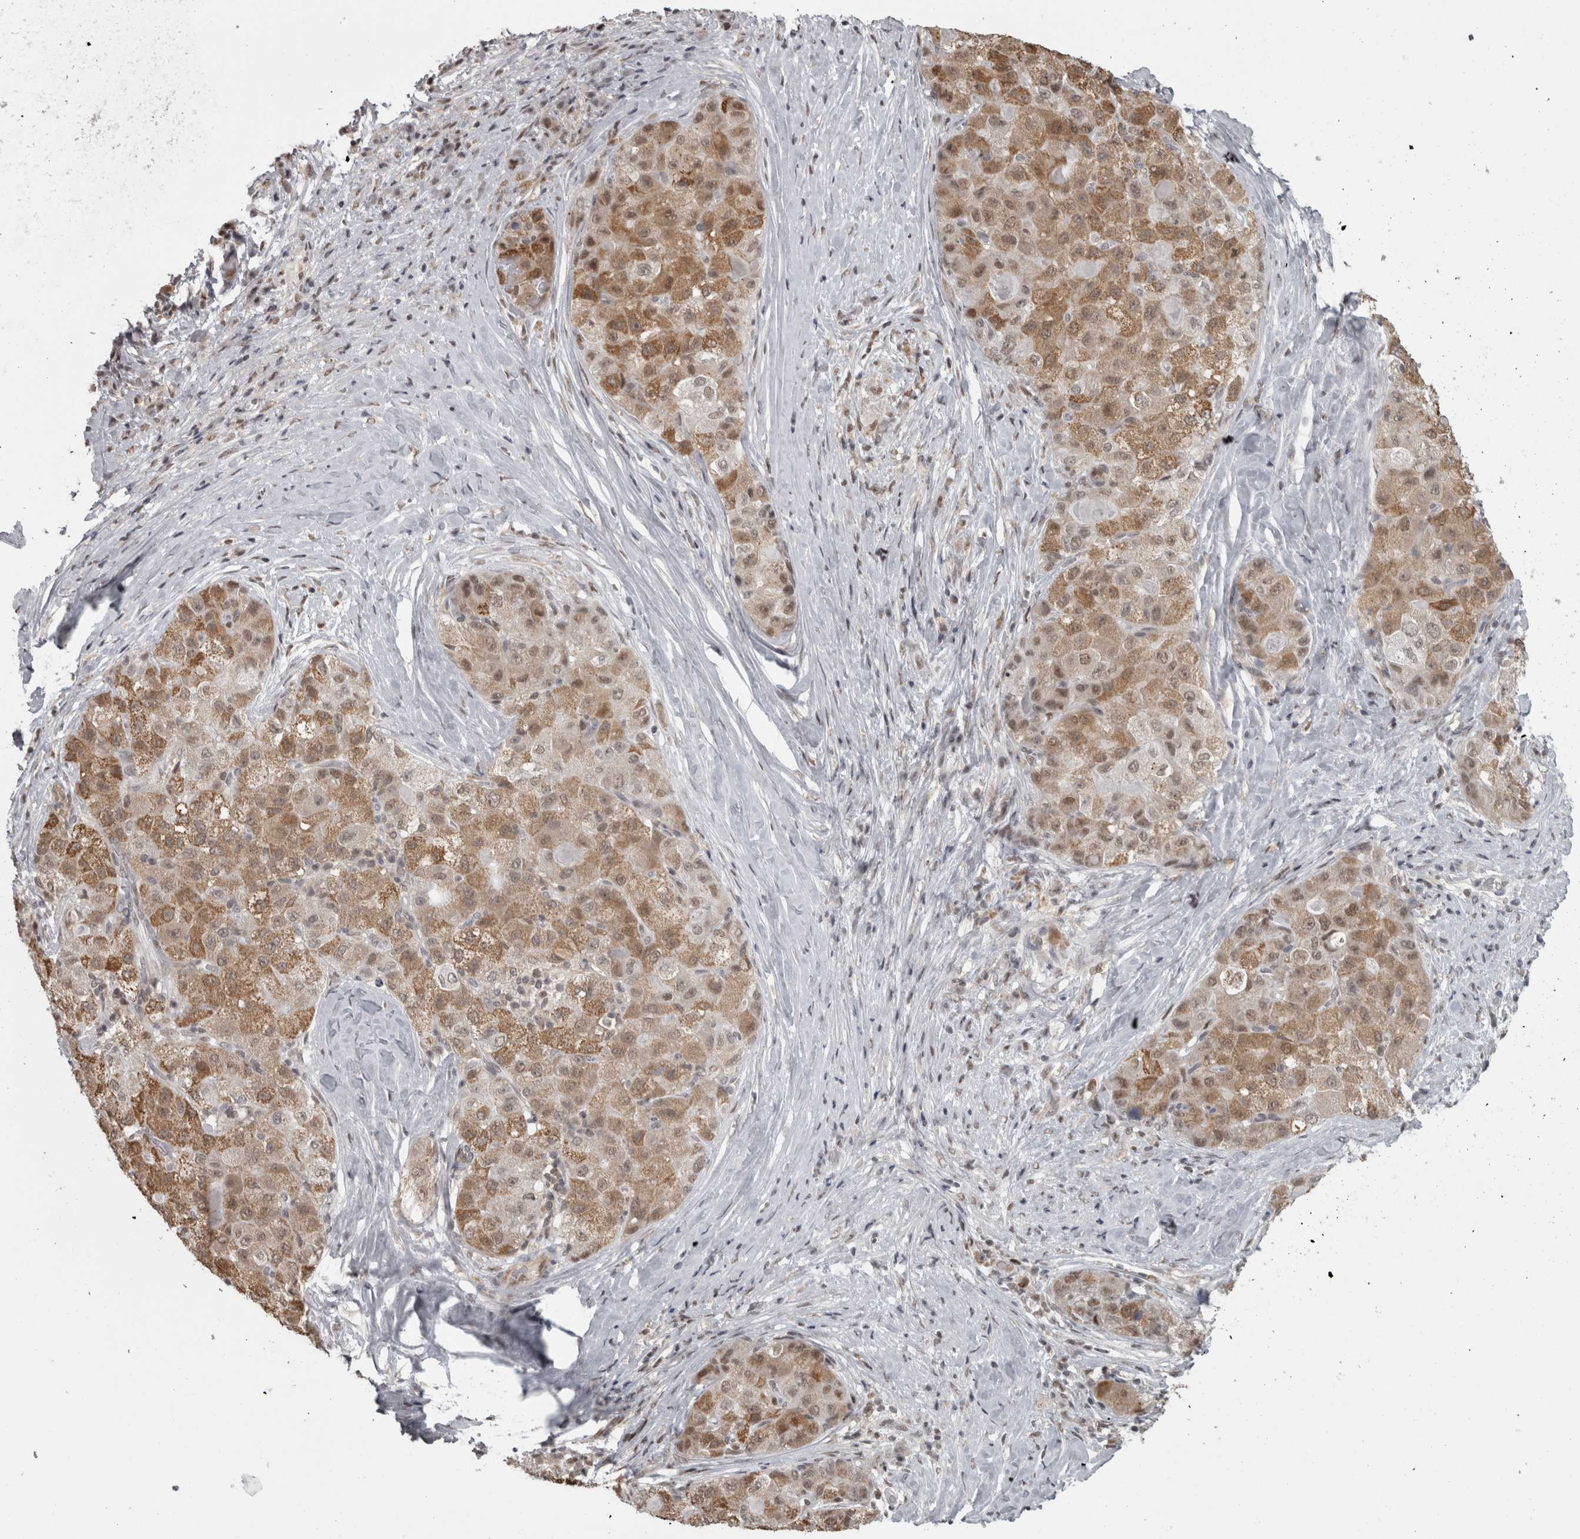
{"staining": {"intensity": "moderate", "quantity": ">75%", "location": "cytoplasmic/membranous"}, "tissue": "liver cancer", "cell_type": "Tumor cells", "image_type": "cancer", "snomed": [{"axis": "morphology", "description": "Carcinoma, Hepatocellular, NOS"}, {"axis": "topography", "description": "Liver"}], "caption": "A brown stain shows moderate cytoplasmic/membranous expression of a protein in human liver cancer (hepatocellular carcinoma) tumor cells. The staining was performed using DAB to visualize the protein expression in brown, while the nuclei were stained in blue with hematoxylin (Magnification: 20x).", "gene": "MICU3", "patient": {"sex": "male", "age": 80}}